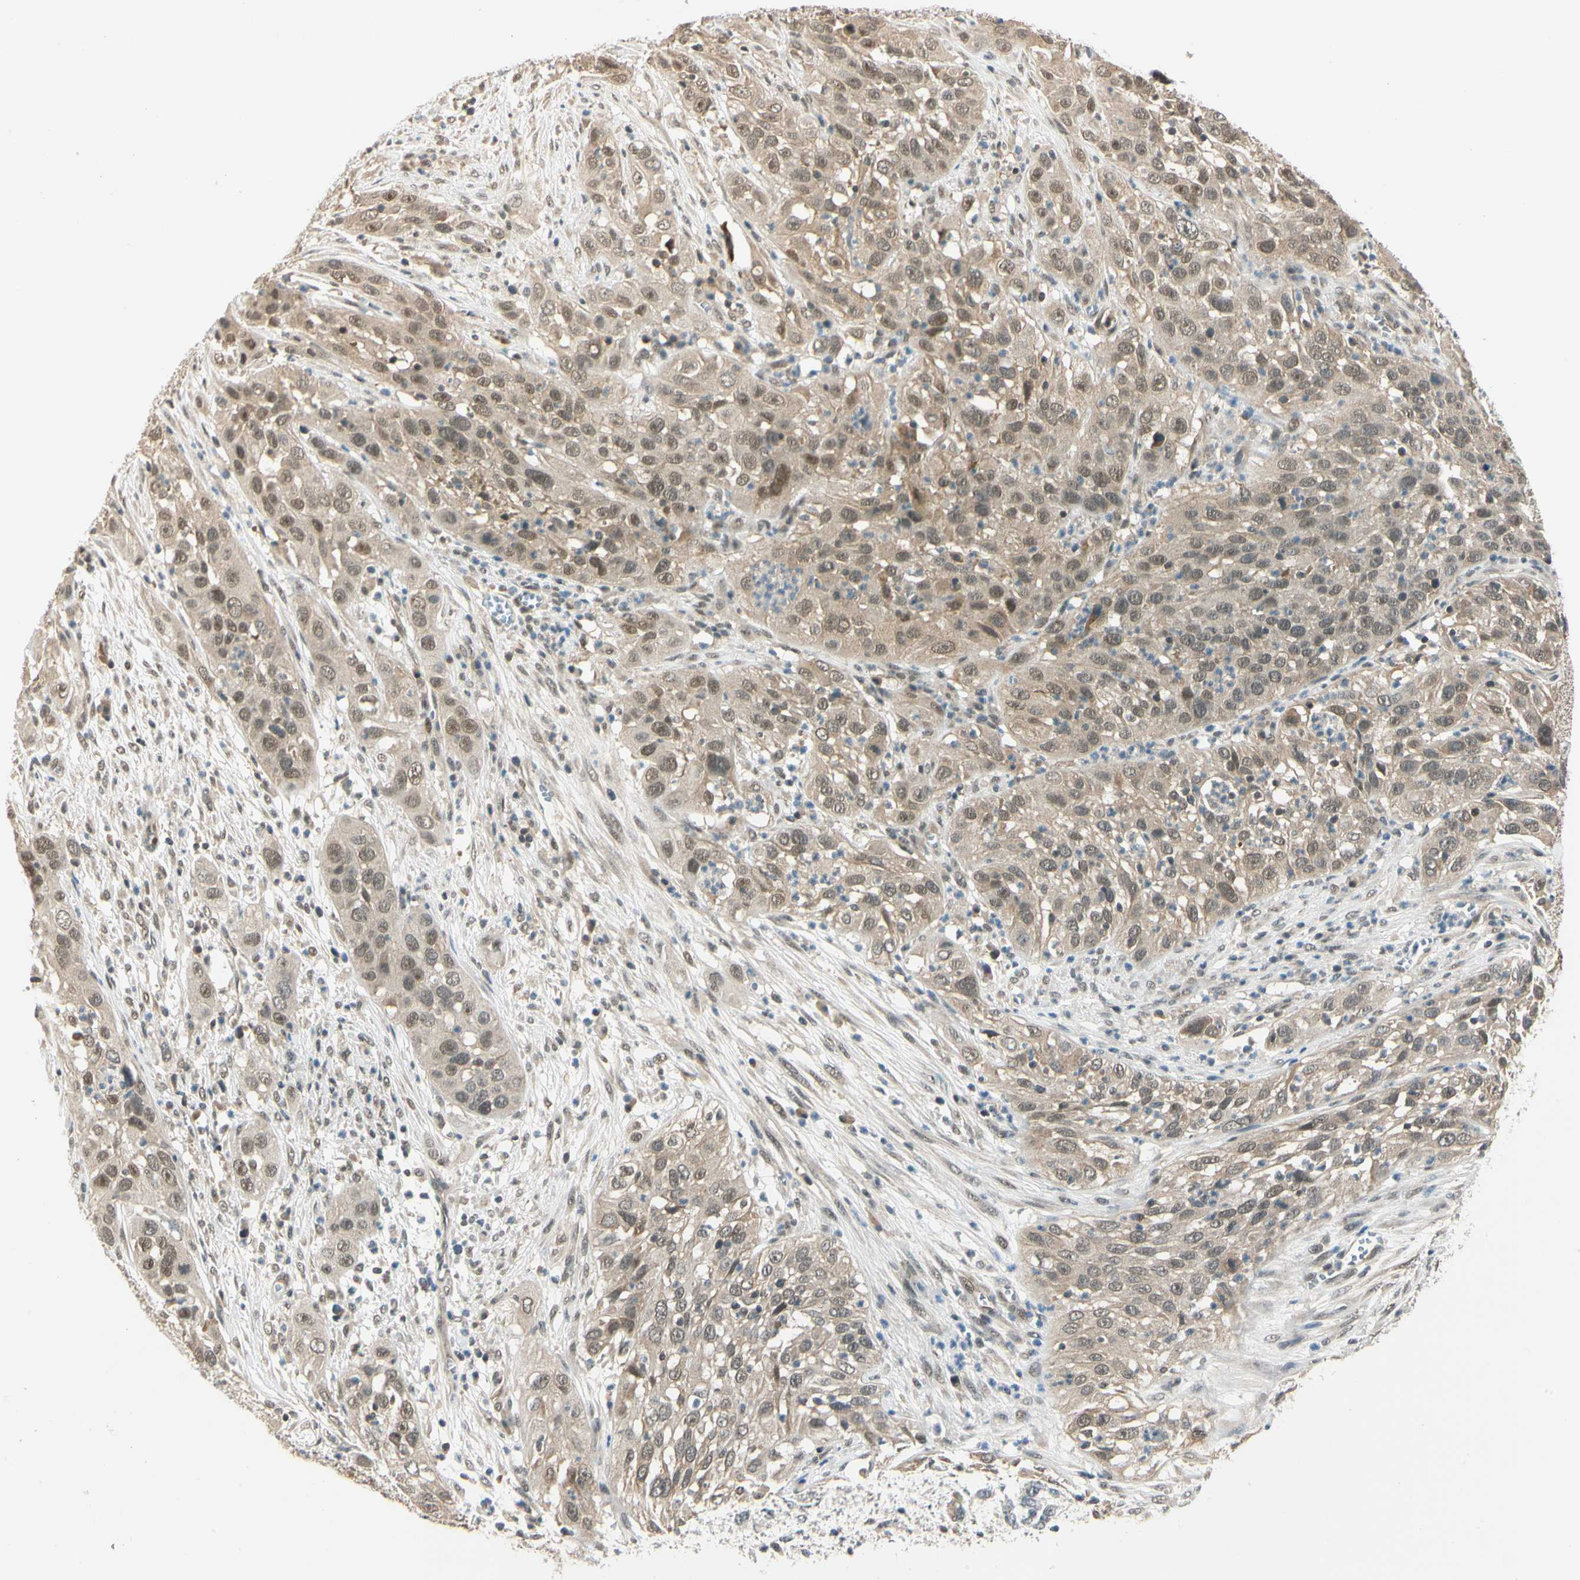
{"staining": {"intensity": "weak", "quantity": ">75%", "location": "cytoplasmic/membranous,nuclear"}, "tissue": "cervical cancer", "cell_type": "Tumor cells", "image_type": "cancer", "snomed": [{"axis": "morphology", "description": "Squamous cell carcinoma, NOS"}, {"axis": "topography", "description": "Cervix"}], "caption": "This is an image of immunohistochemistry (IHC) staining of cervical cancer (squamous cell carcinoma), which shows weak expression in the cytoplasmic/membranous and nuclear of tumor cells.", "gene": "ZSCAN12", "patient": {"sex": "female", "age": 32}}